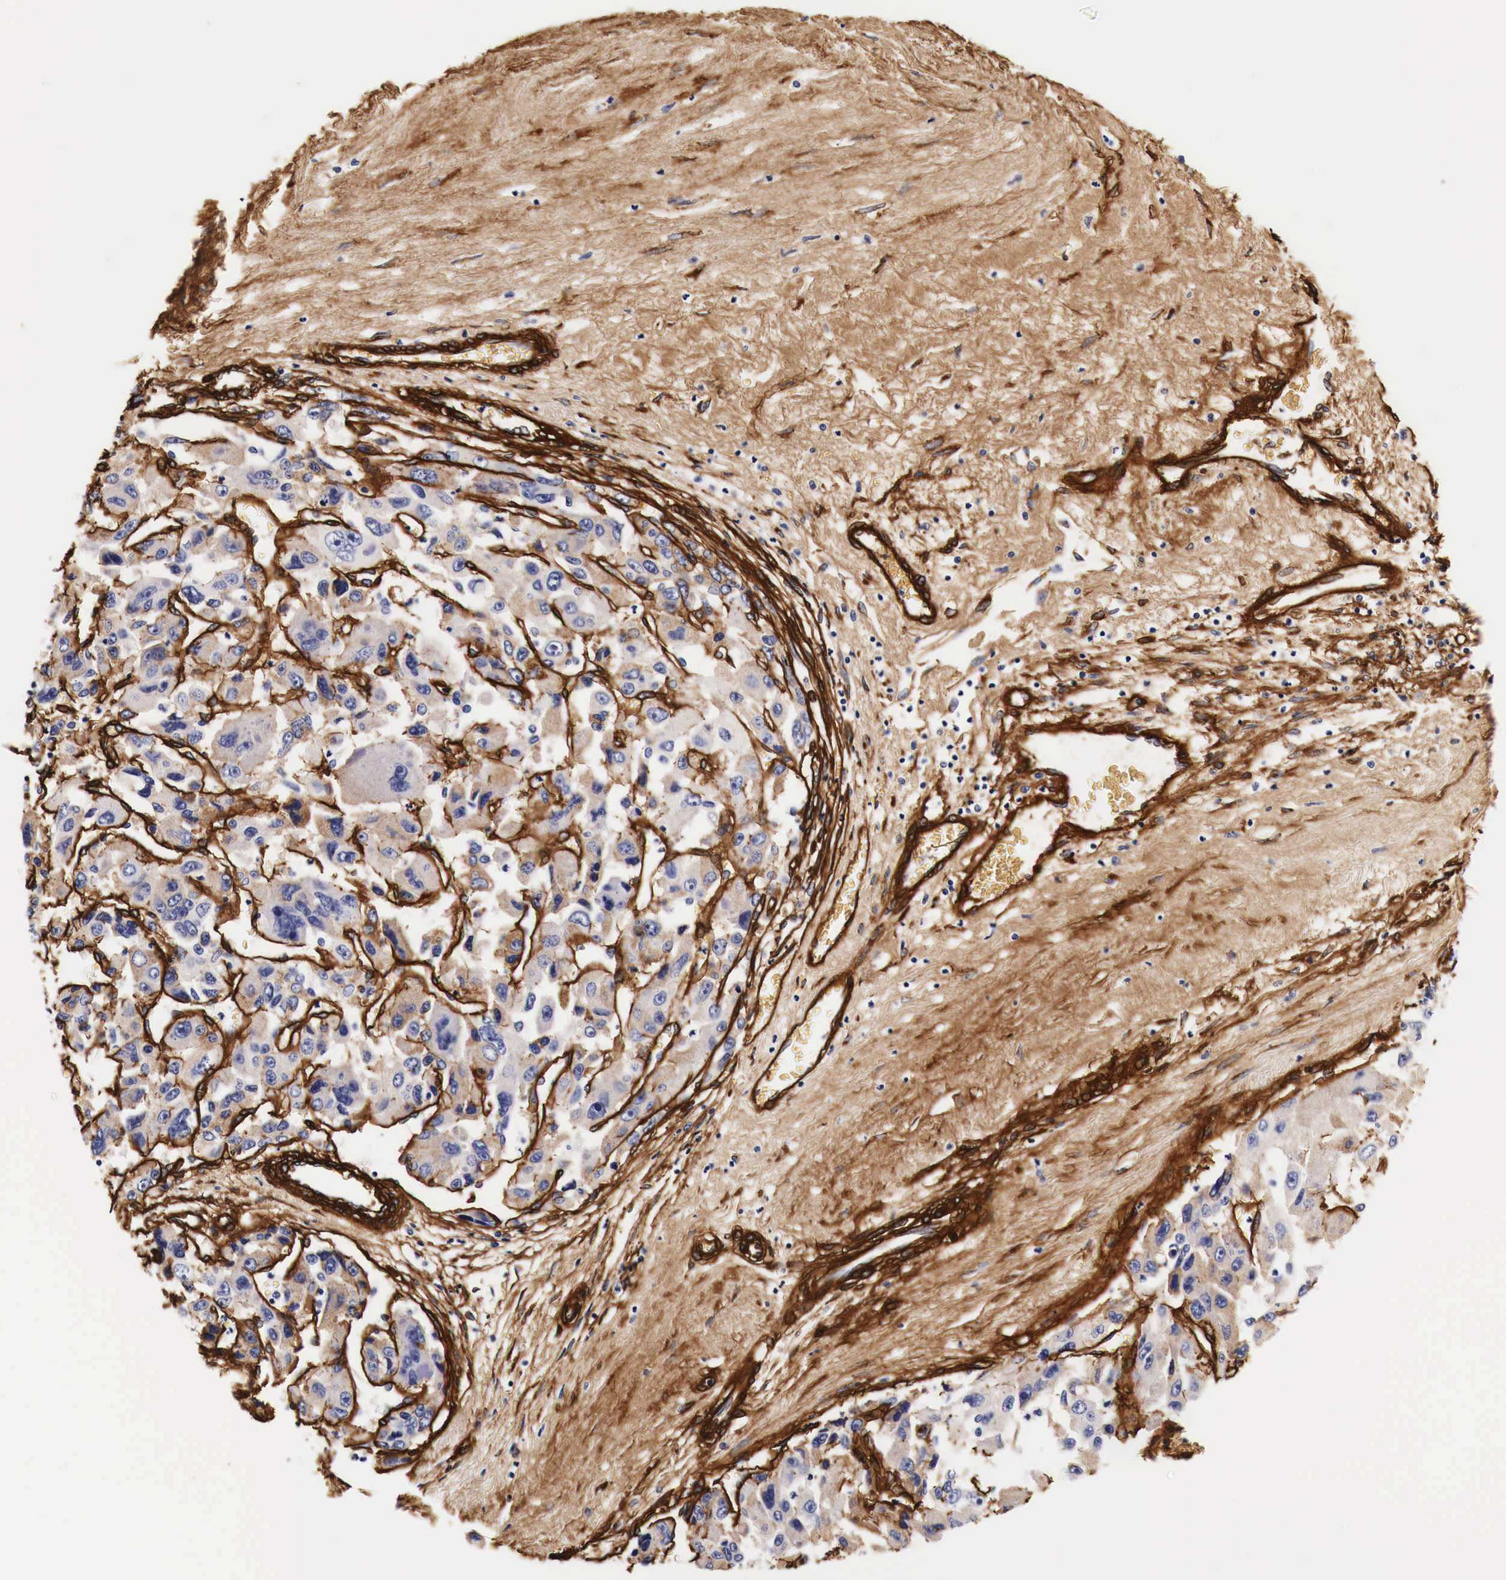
{"staining": {"intensity": "weak", "quantity": "<25%", "location": "cytoplasmic/membranous"}, "tissue": "liver cancer", "cell_type": "Tumor cells", "image_type": "cancer", "snomed": [{"axis": "morphology", "description": "Carcinoma, Hepatocellular, NOS"}, {"axis": "topography", "description": "Liver"}], "caption": "Micrograph shows no protein expression in tumor cells of liver hepatocellular carcinoma tissue.", "gene": "LAMB2", "patient": {"sex": "male", "age": 64}}